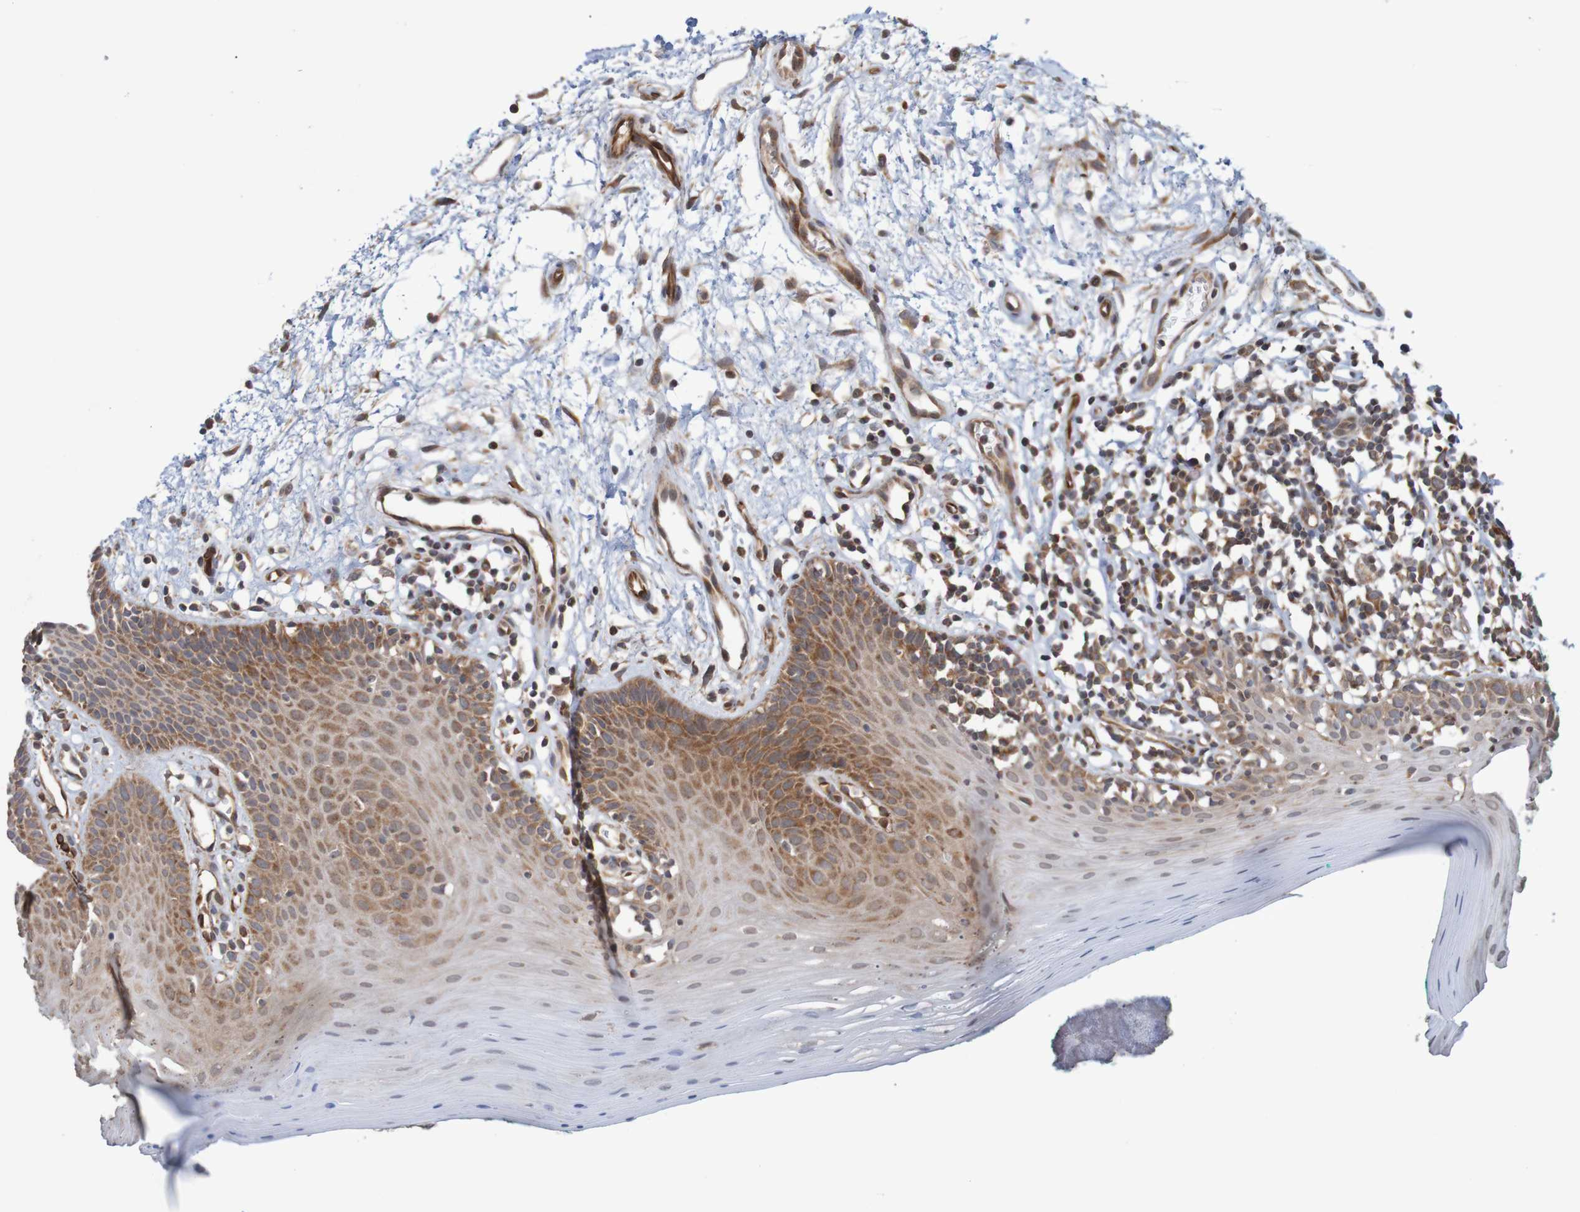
{"staining": {"intensity": "moderate", "quantity": "25%-75%", "location": "cytoplasmic/membranous"}, "tissue": "oral mucosa", "cell_type": "Squamous epithelial cells", "image_type": "normal", "snomed": [{"axis": "morphology", "description": "Normal tissue, NOS"}, {"axis": "topography", "description": "Skeletal muscle"}, {"axis": "topography", "description": "Oral tissue"}], "caption": "DAB (3,3'-diaminobenzidine) immunohistochemical staining of normal human oral mucosa shows moderate cytoplasmic/membranous protein staining in about 25%-75% of squamous epithelial cells.", "gene": "MRPL52", "patient": {"sex": "male", "age": 58}}